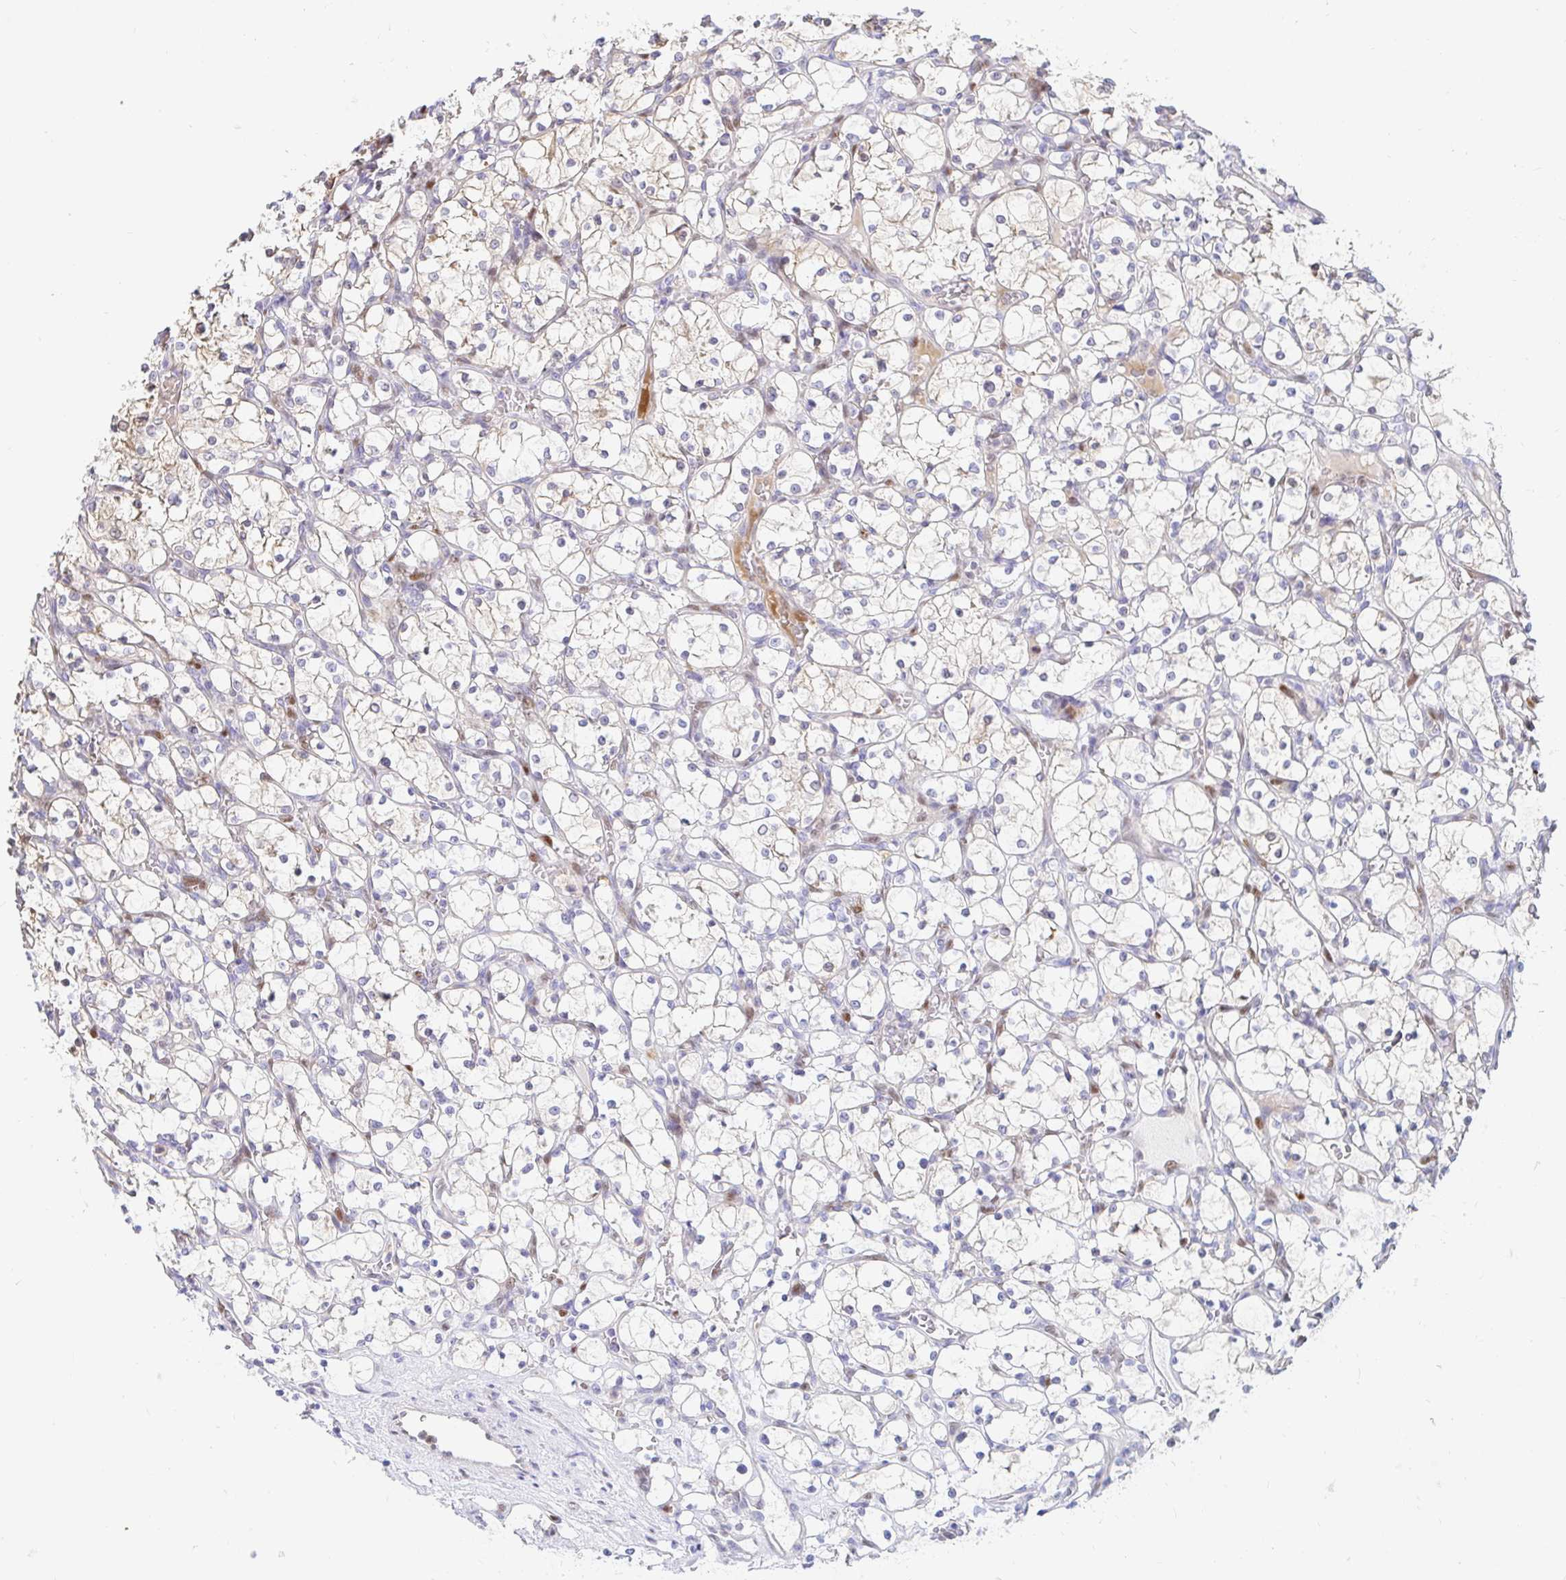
{"staining": {"intensity": "negative", "quantity": "none", "location": "none"}, "tissue": "renal cancer", "cell_type": "Tumor cells", "image_type": "cancer", "snomed": [{"axis": "morphology", "description": "Adenocarcinoma, NOS"}, {"axis": "topography", "description": "Kidney"}], "caption": "This is a histopathology image of IHC staining of renal cancer (adenocarcinoma), which shows no positivity in tumor cells.", "gene": "HINFP", "patient": {"sex": "female", "age": 69}}